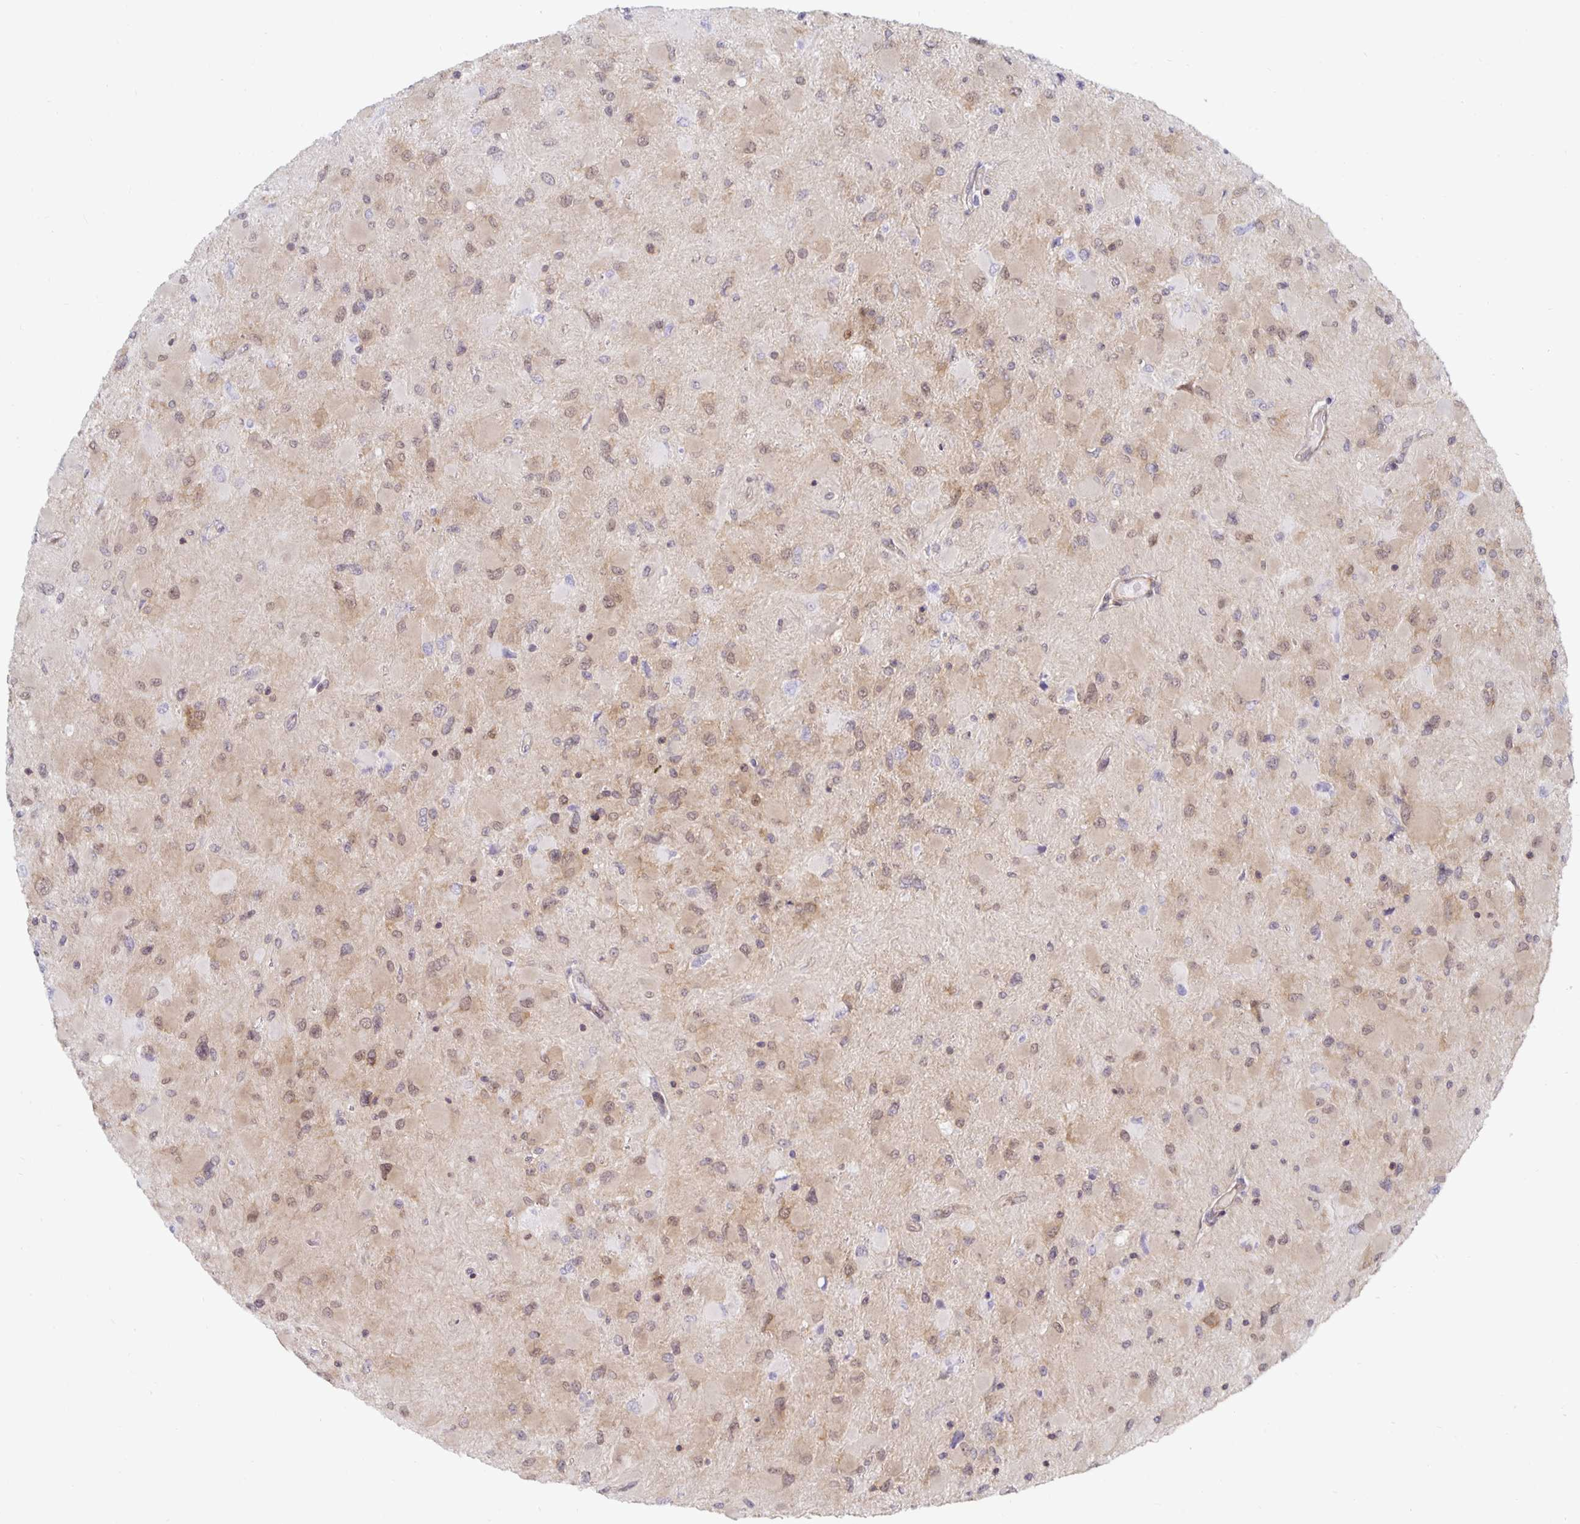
{"staining": {"intensity": "weak", "quantity": "25%-75%", "location": "cytoplasmic/membranous"}, "tissue": "glioma", "cell_type": "Tumor cells", "image_type": "cancer", "snomed": [{"axis": "morphology", "description": "Glioma, malignant, High grade"}, {"axis": "topography", "description": "Cerebral cortex"}], "caption": "Malignant glioma (high-grade) stained with a protein marker reveals weak staining in tumor cells.", "gene": "PDAP1", "patient": {"sex": "female", "age": 36}}